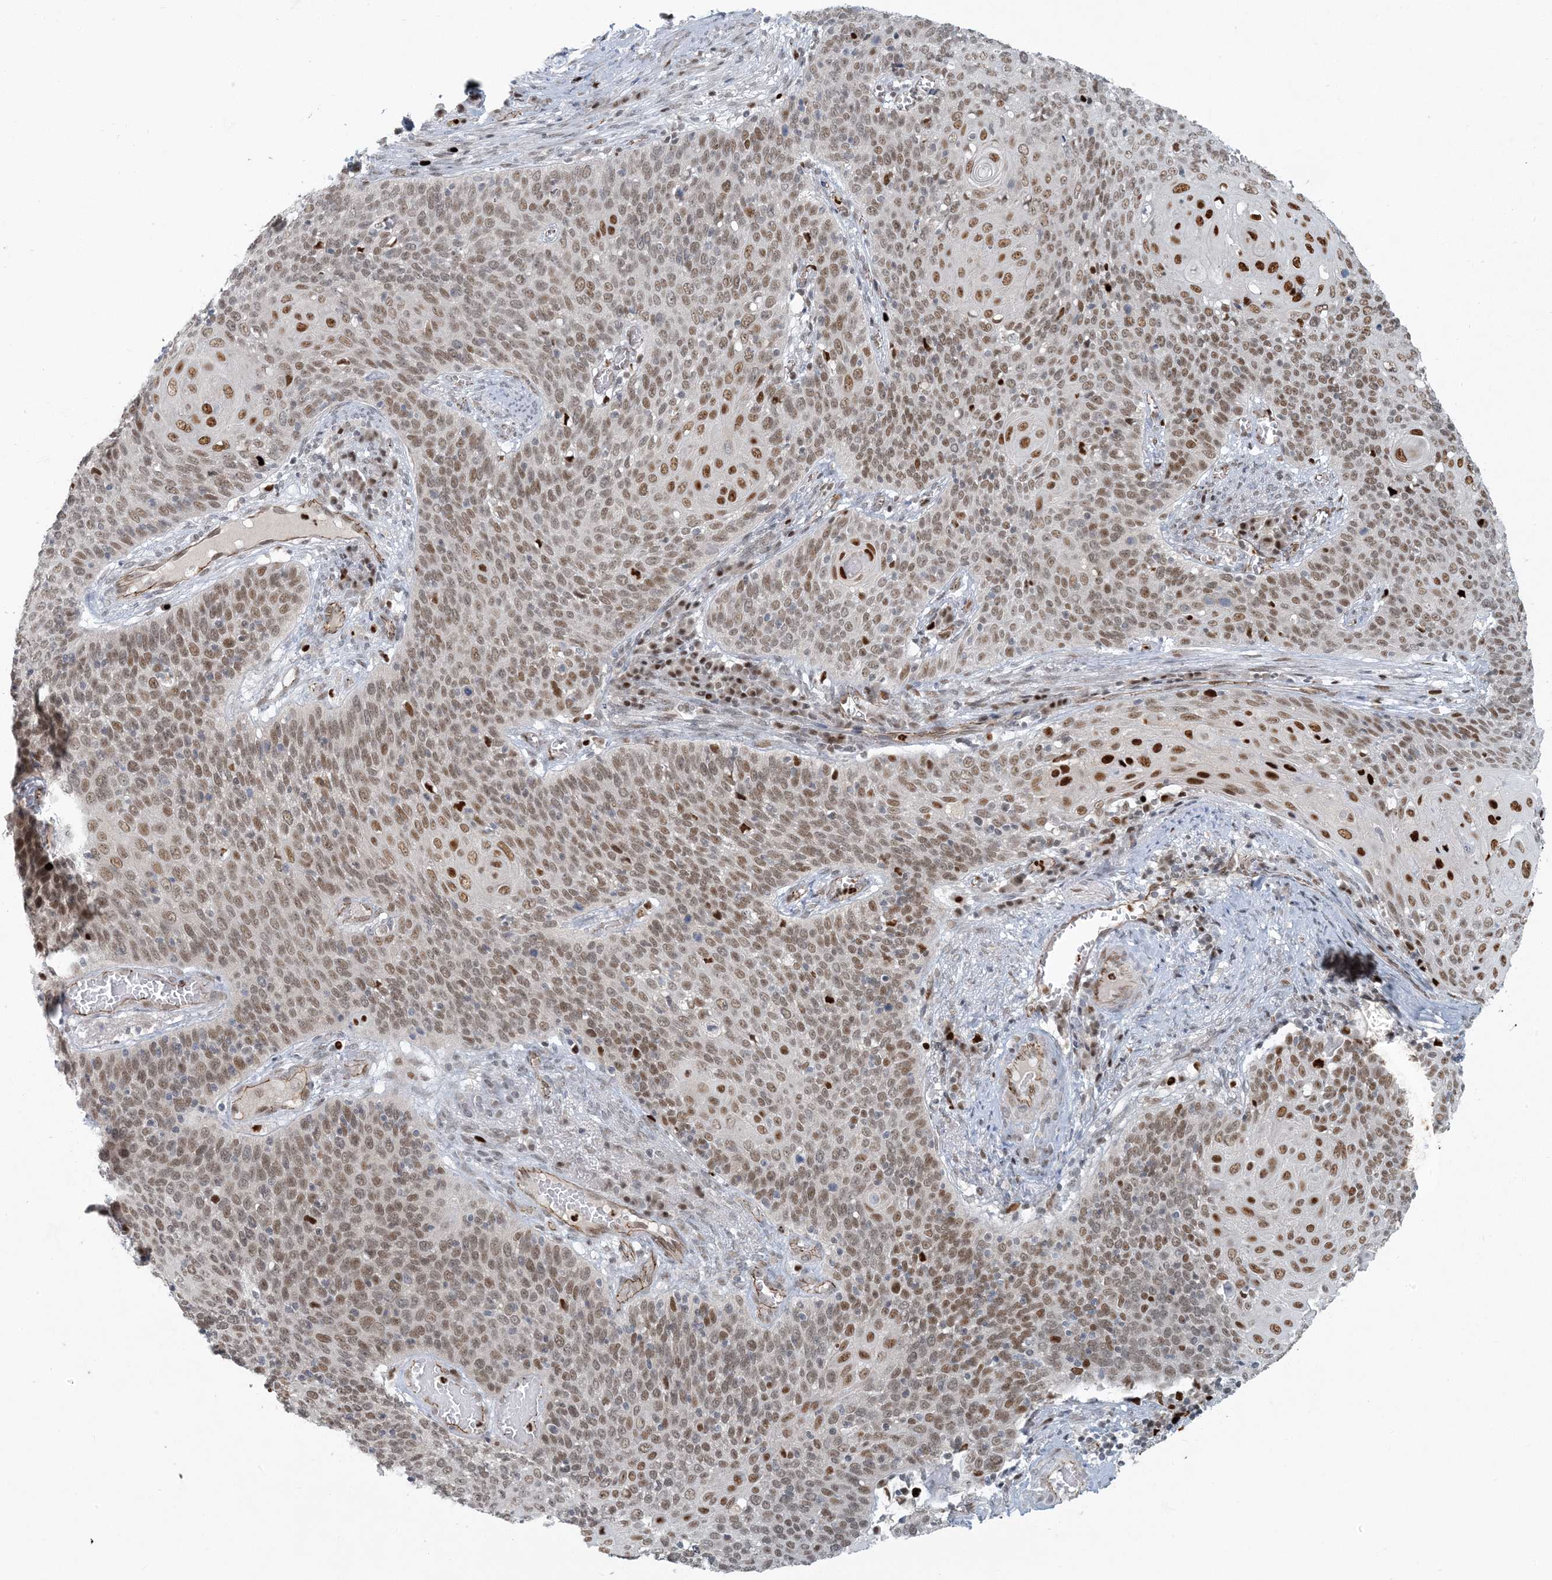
{"staining": {"intensity": "moderate", "quantity": ">75%", "location": "nuclear"}, "tissue": "cervical cancer", "cell_type": "Tumor cells", "image_type": "cancer", "snomed": [{"axis": "morphology", "description": "Squamous cell carcinoma, NOS"}, {"axis": "topography", "description": "Cervix"}], "caption": "Immunohistochemical staining of cervical cancer (squamous cell carcinoma) exhibits moderate nuclear protein expression in about >75% of tumor cells. (brown staining indicates protein expression, while blue staining denotes nuclei).", "gene": "AK9", "patient": {"sex": "female", "age": 39}}